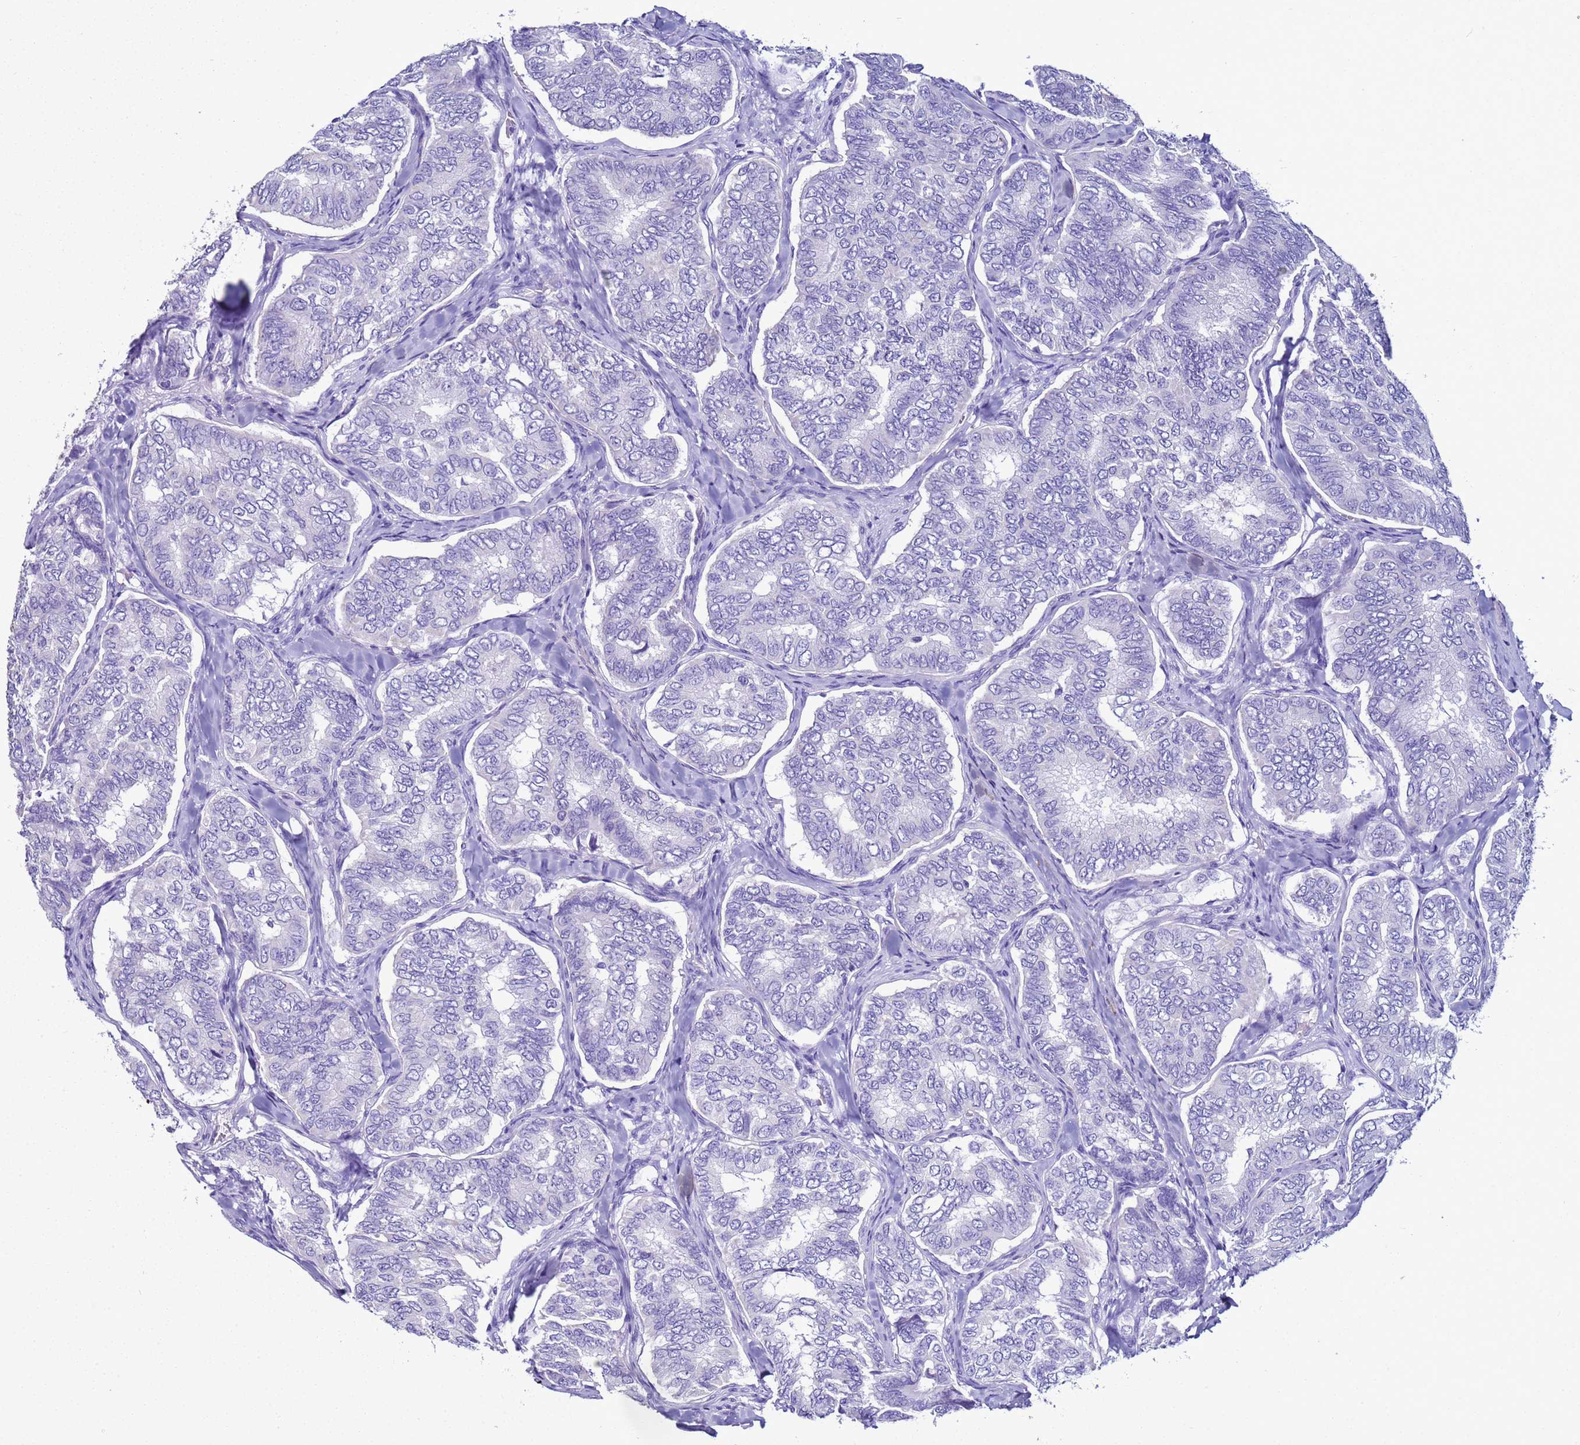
{"staining": {"intensity": "negative", "quantity": "none", "location": "none"}, "tissue": "thyroid cancer", "cell_type": "Tumor cells", "image_type": "cancer", "snomed": [{"axis": "morphology", "description": "Papillary adenocarcinoma, NOS"}, {"axis": "topography", "description": "Thyroid gland"}], "caption": "Tumor cells are negative for protein expression in human thyroid cancer (papillary adenocarcinoma).", "gene": "LCMT1", "patient": {"sex": "female", "age": 35}}